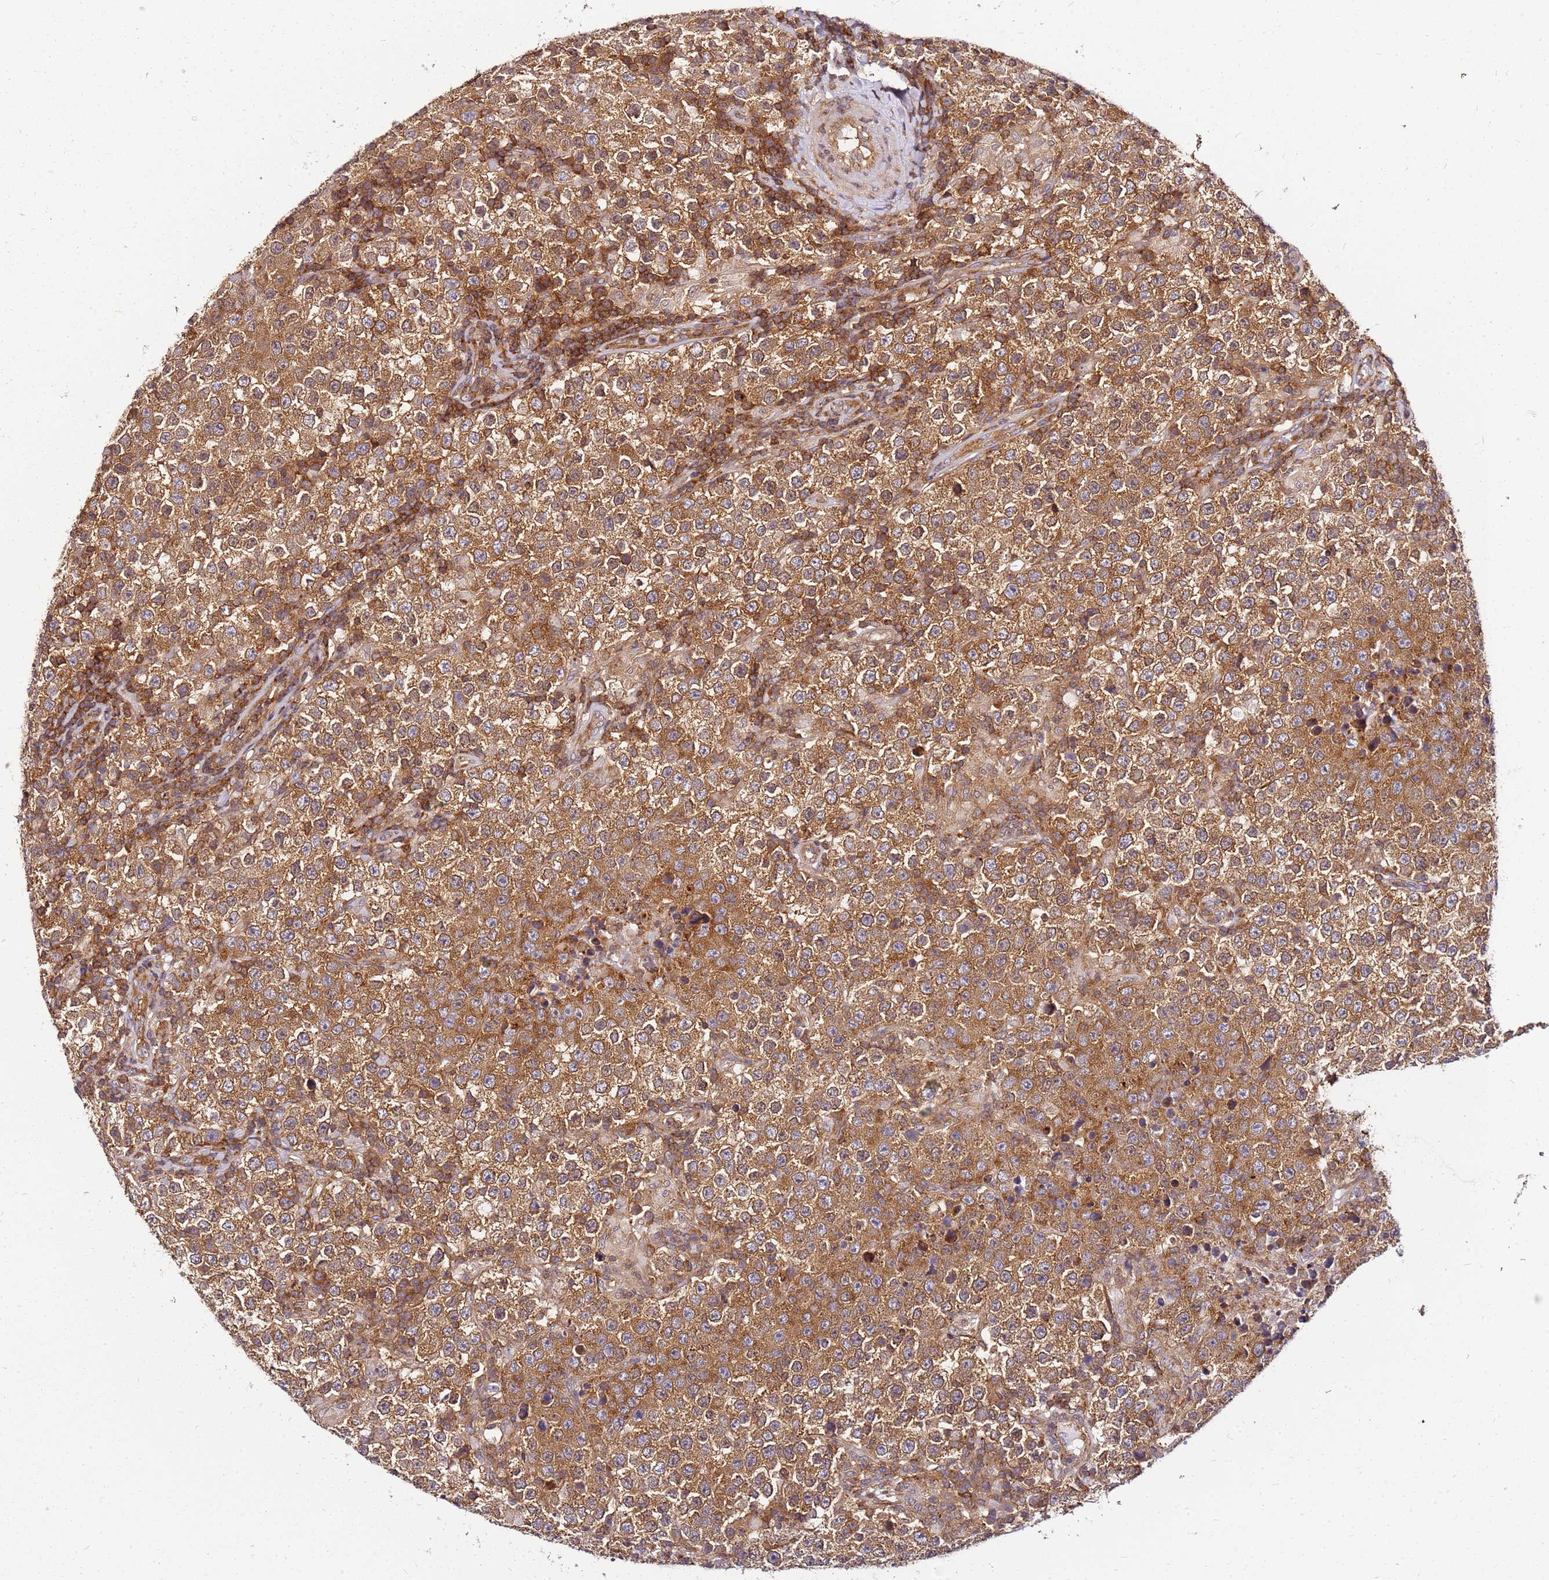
{"staining": {"intensity": "moderate", "quantity": ">75%", "location": "cytoplasmic/membranous"}, "tissue": "testis cancer", "cell_type": "Tumor cells", "image_type": "cancer", "snomed": [{"axis": "morphology", "description": "Seminoma, NOS"}, {"axis": "morphology", "description": "Carcinoma, Embryonal, NOS"}, {"axis": "topography", "description": "Testis"}], "caption": "Testis cancer was stained to show a protein in brown. There is medium levels of moderate cytoplasmic/membranous staining in about >75% of tumor cells.", "gene": "PIH1D1", "patient": {"sex": "male", "age": 41}}